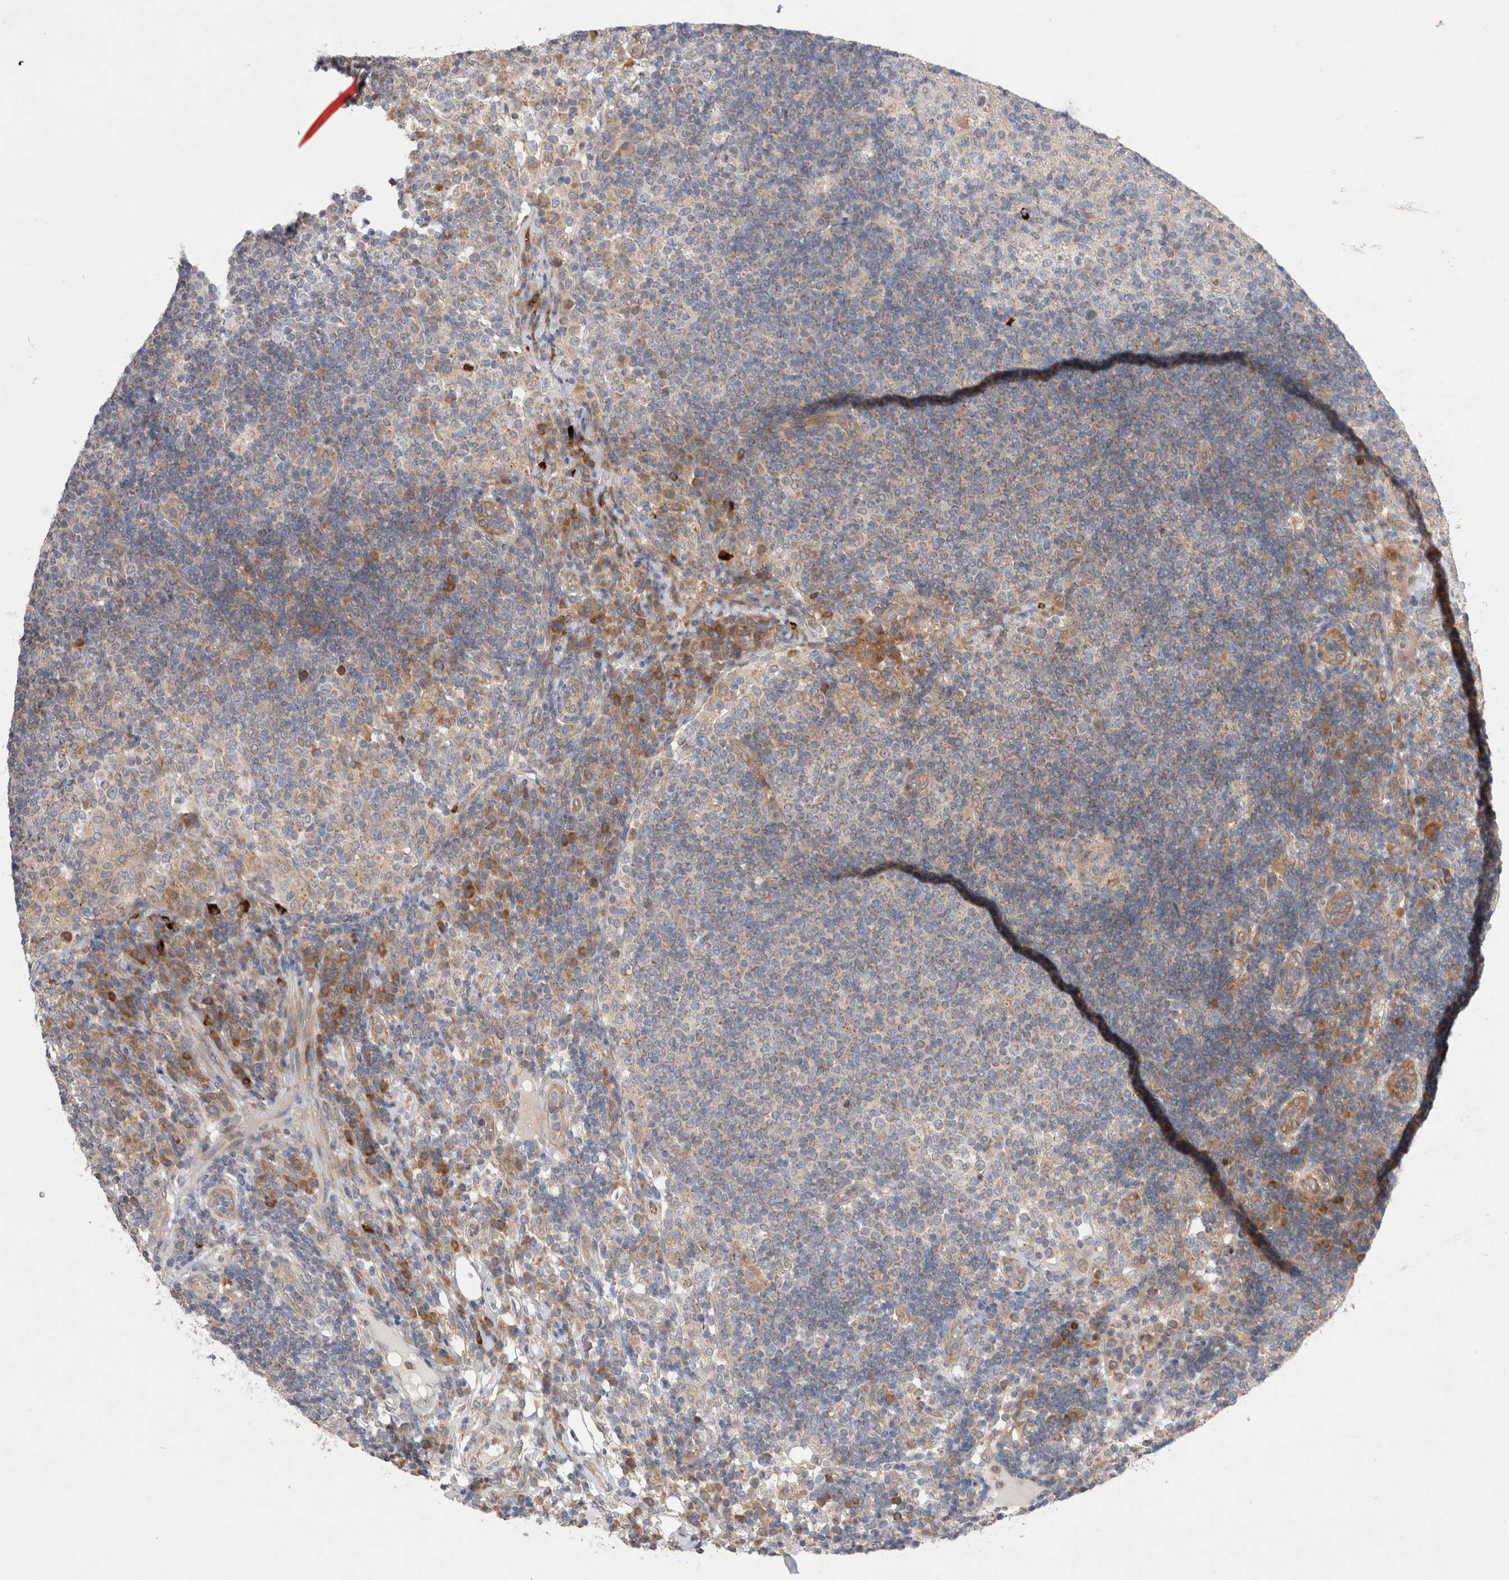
{"staining": {"intensity": "weak", "quantity": "<25%", "location": "cytoplasmic/membranous"}, "tissue": "lymph node", "cell_type": "Germinal center cells", "image_type": "normal", "snomed": [{"axis": "morphology", "description": "Normal tissue, NOS"}, {"axis": "topography", "description": "Lymph node"}], "caption": "IHC histopathology image of benign lymph node: human lymph node stained with DAB displays no significant protein positivity in germinal center cells.", "gene": "TBC1D16", "patient": {"sex": "female", "age": 53}}